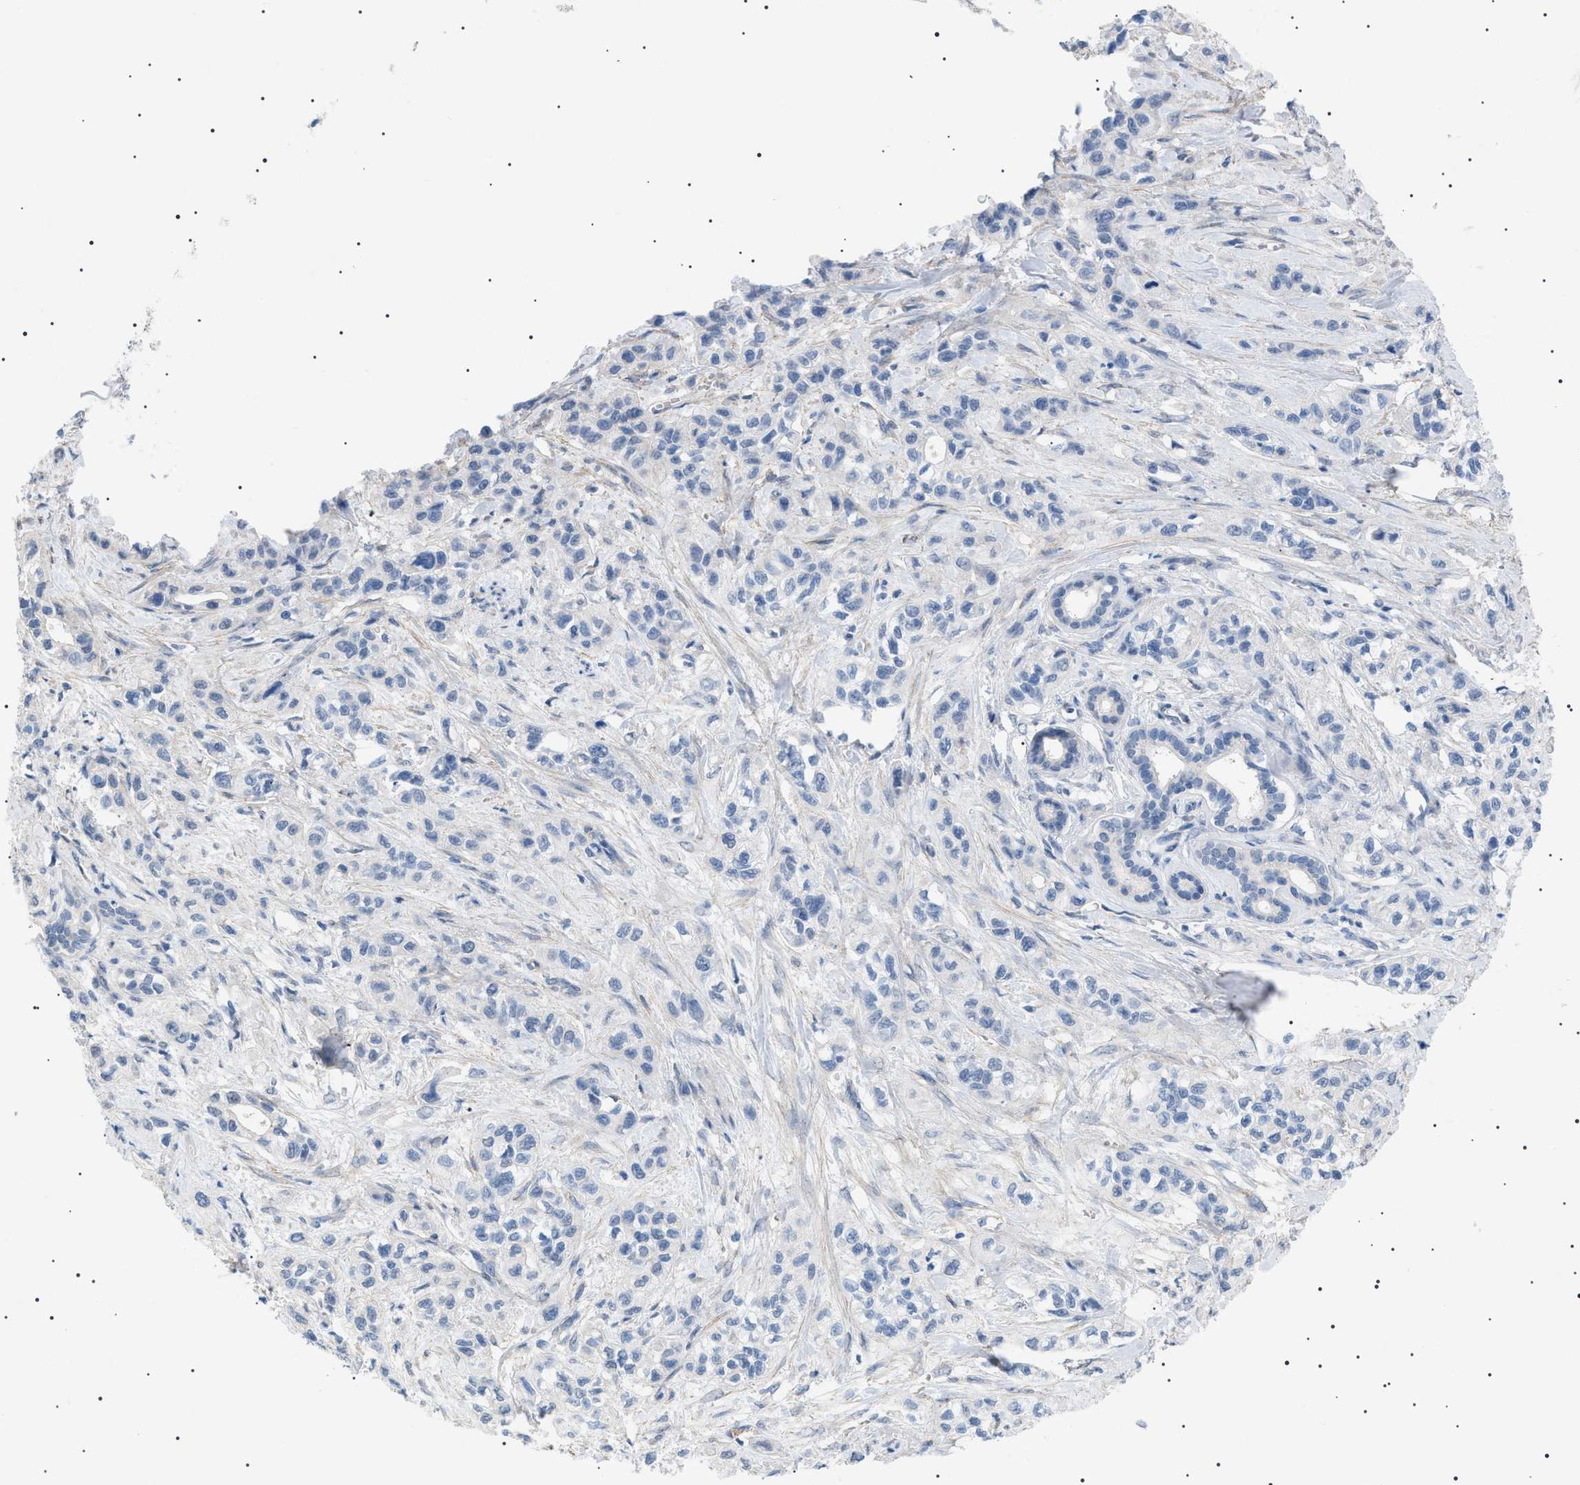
{"staining": {"intensity": "negative", "quantity": "none", "location": "none"}, "tissue": "pancreatic cancer", "cell_type": "Tumor cells", "image_type": "cancer", "snomed": [{"axis": "morphology", "description": "Adenocarcinoma, NOS"}, {"axis": "topography", "description": "Pancreas"}], "caption": "Immunohistochemistry image of human adenocarcinoma (pancreatic) stained for a protein (brown), which exhibits no expression in tumor cells. (DAB IHC visualized using brightfield microscopy, high magnification).", "gene": "ADAMTS1", "patient": {"sex": "male", "age": 74}}